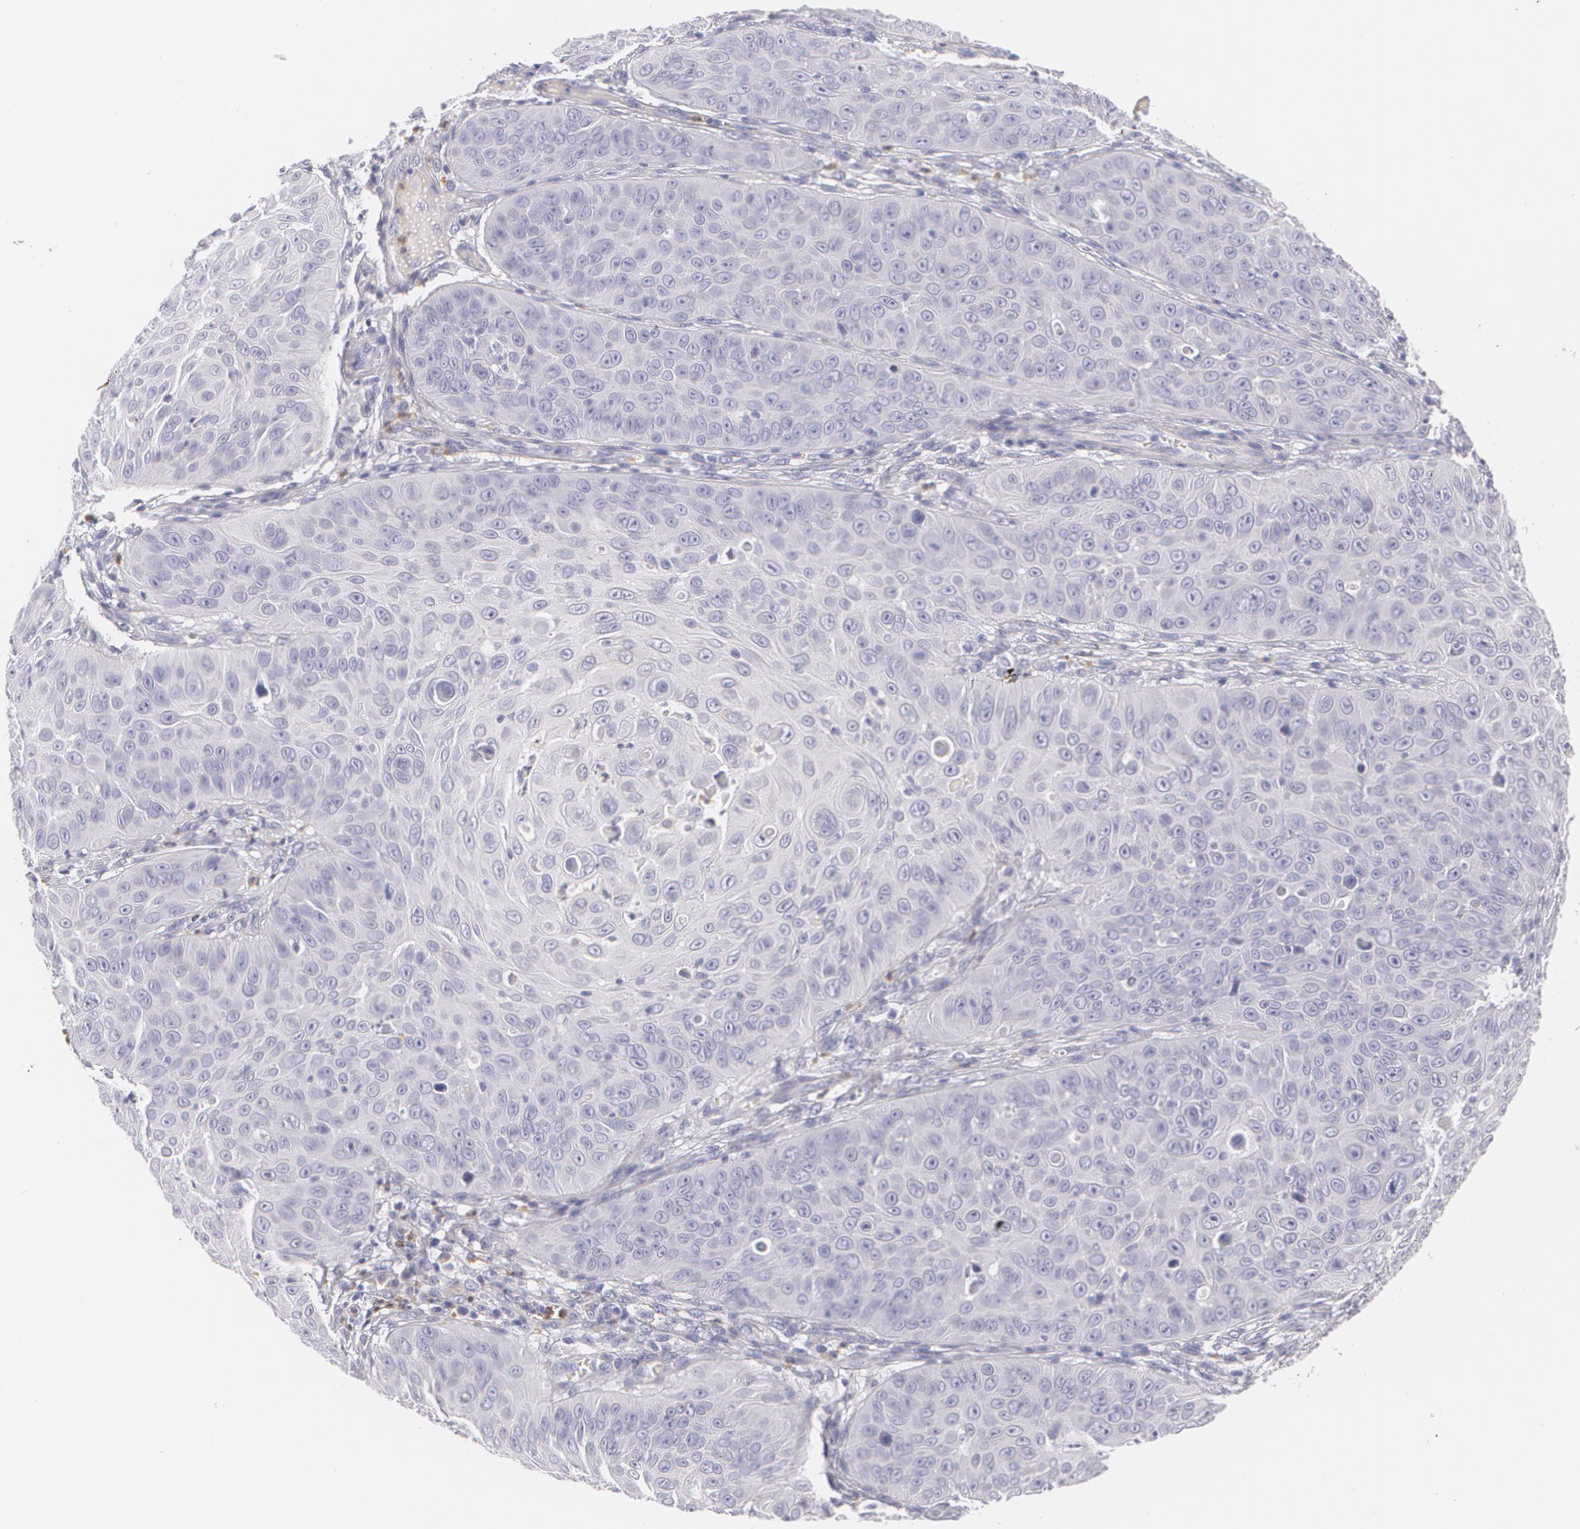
{"staining": {"intensity": "negative", "quantity": "none", "location": "none"}, "tissue": "skin cancer", "cell_type": "Tumor cells", "image_type": "cancer", "snomed": [{"axis": "morphology", "description": "Squamous cell carcinoma, NOS"}, {"axis": "topography", "description": "Skin"}], "caption": "A micrograph of skin cancer stained for a protein reveals no brown staining in tumor cells.", "gene": "FAM181A", "patient": {"sex": "male", "age": 82}}